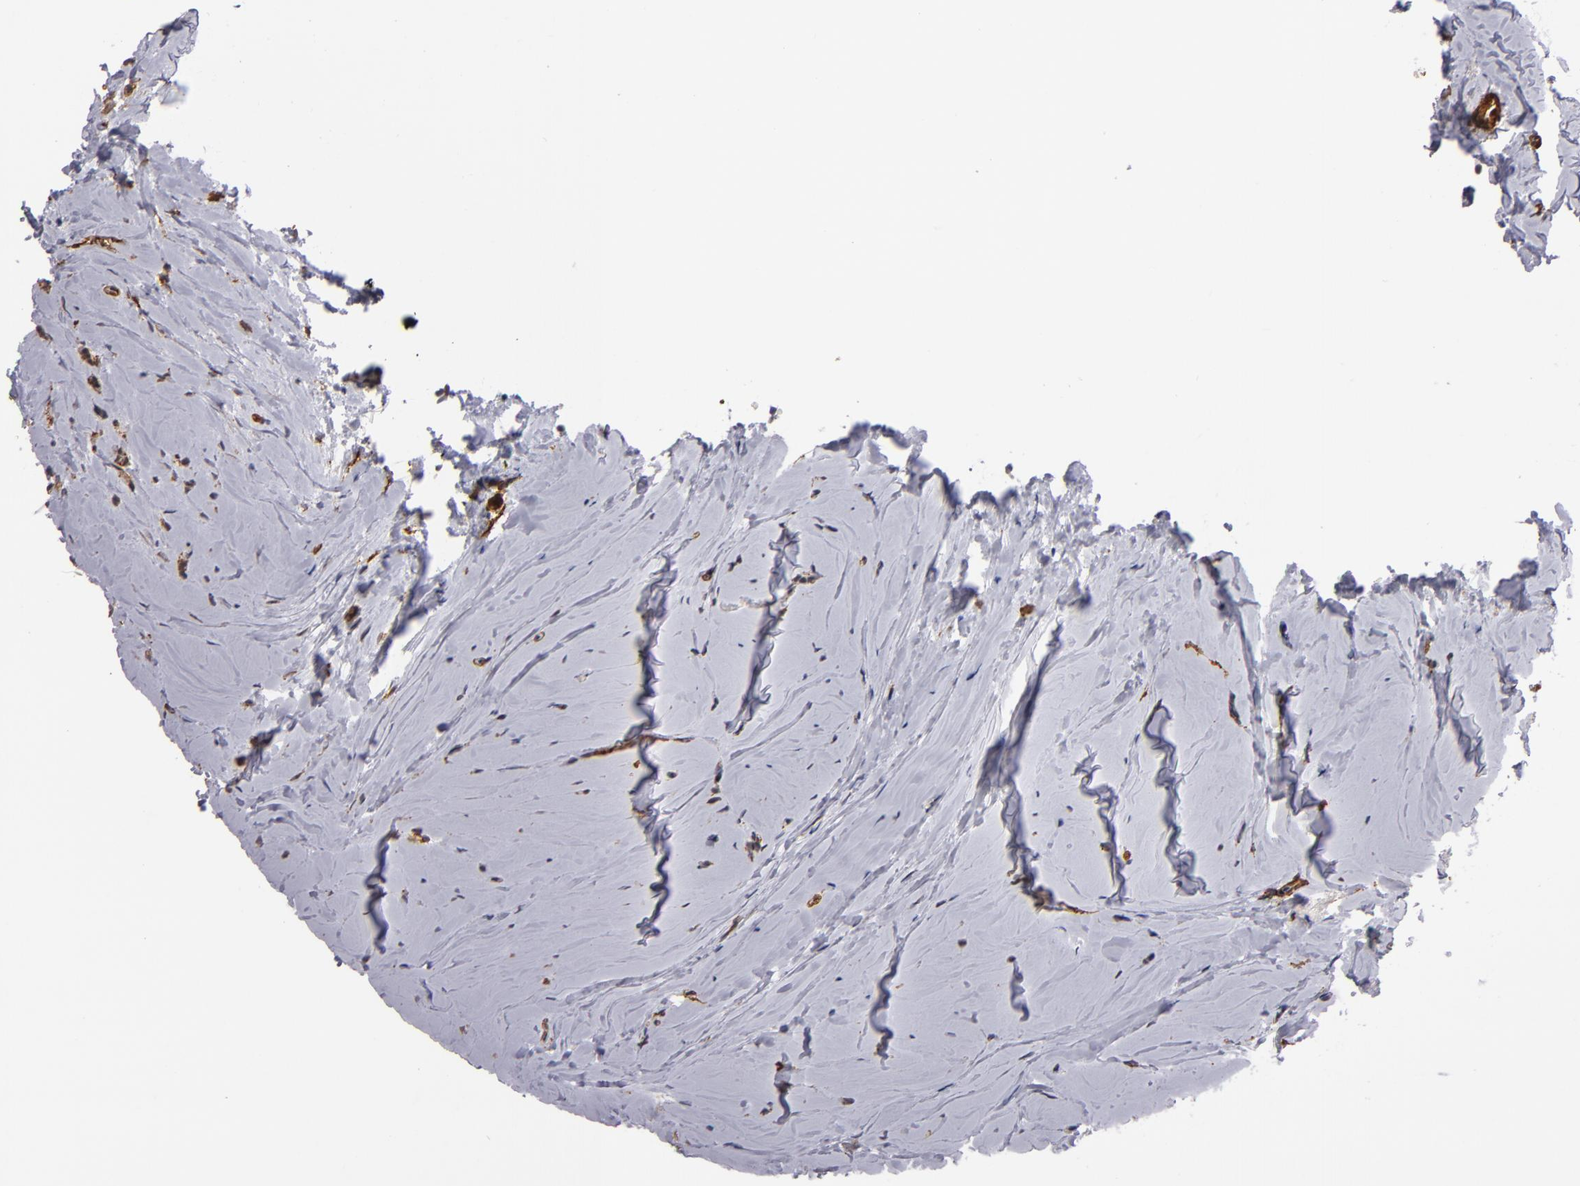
{"staining": {"intensity": "negative", "quantity": "none", "location": "none"}, "tissue": "breast cancer", "cell_type": "Tumor cells", "image_type": "cancer", "snomed": [{"axis": "morphology", "description": "Lobular carcinoma"}, {"axis": "topography", "description": "Breast"}], "caption": "Immunohistochemical staining of breast cancer reveals no significant staining in tumor cells.", "gene": "LAMC1", "patient": {"sex": "female", "age": 64}}